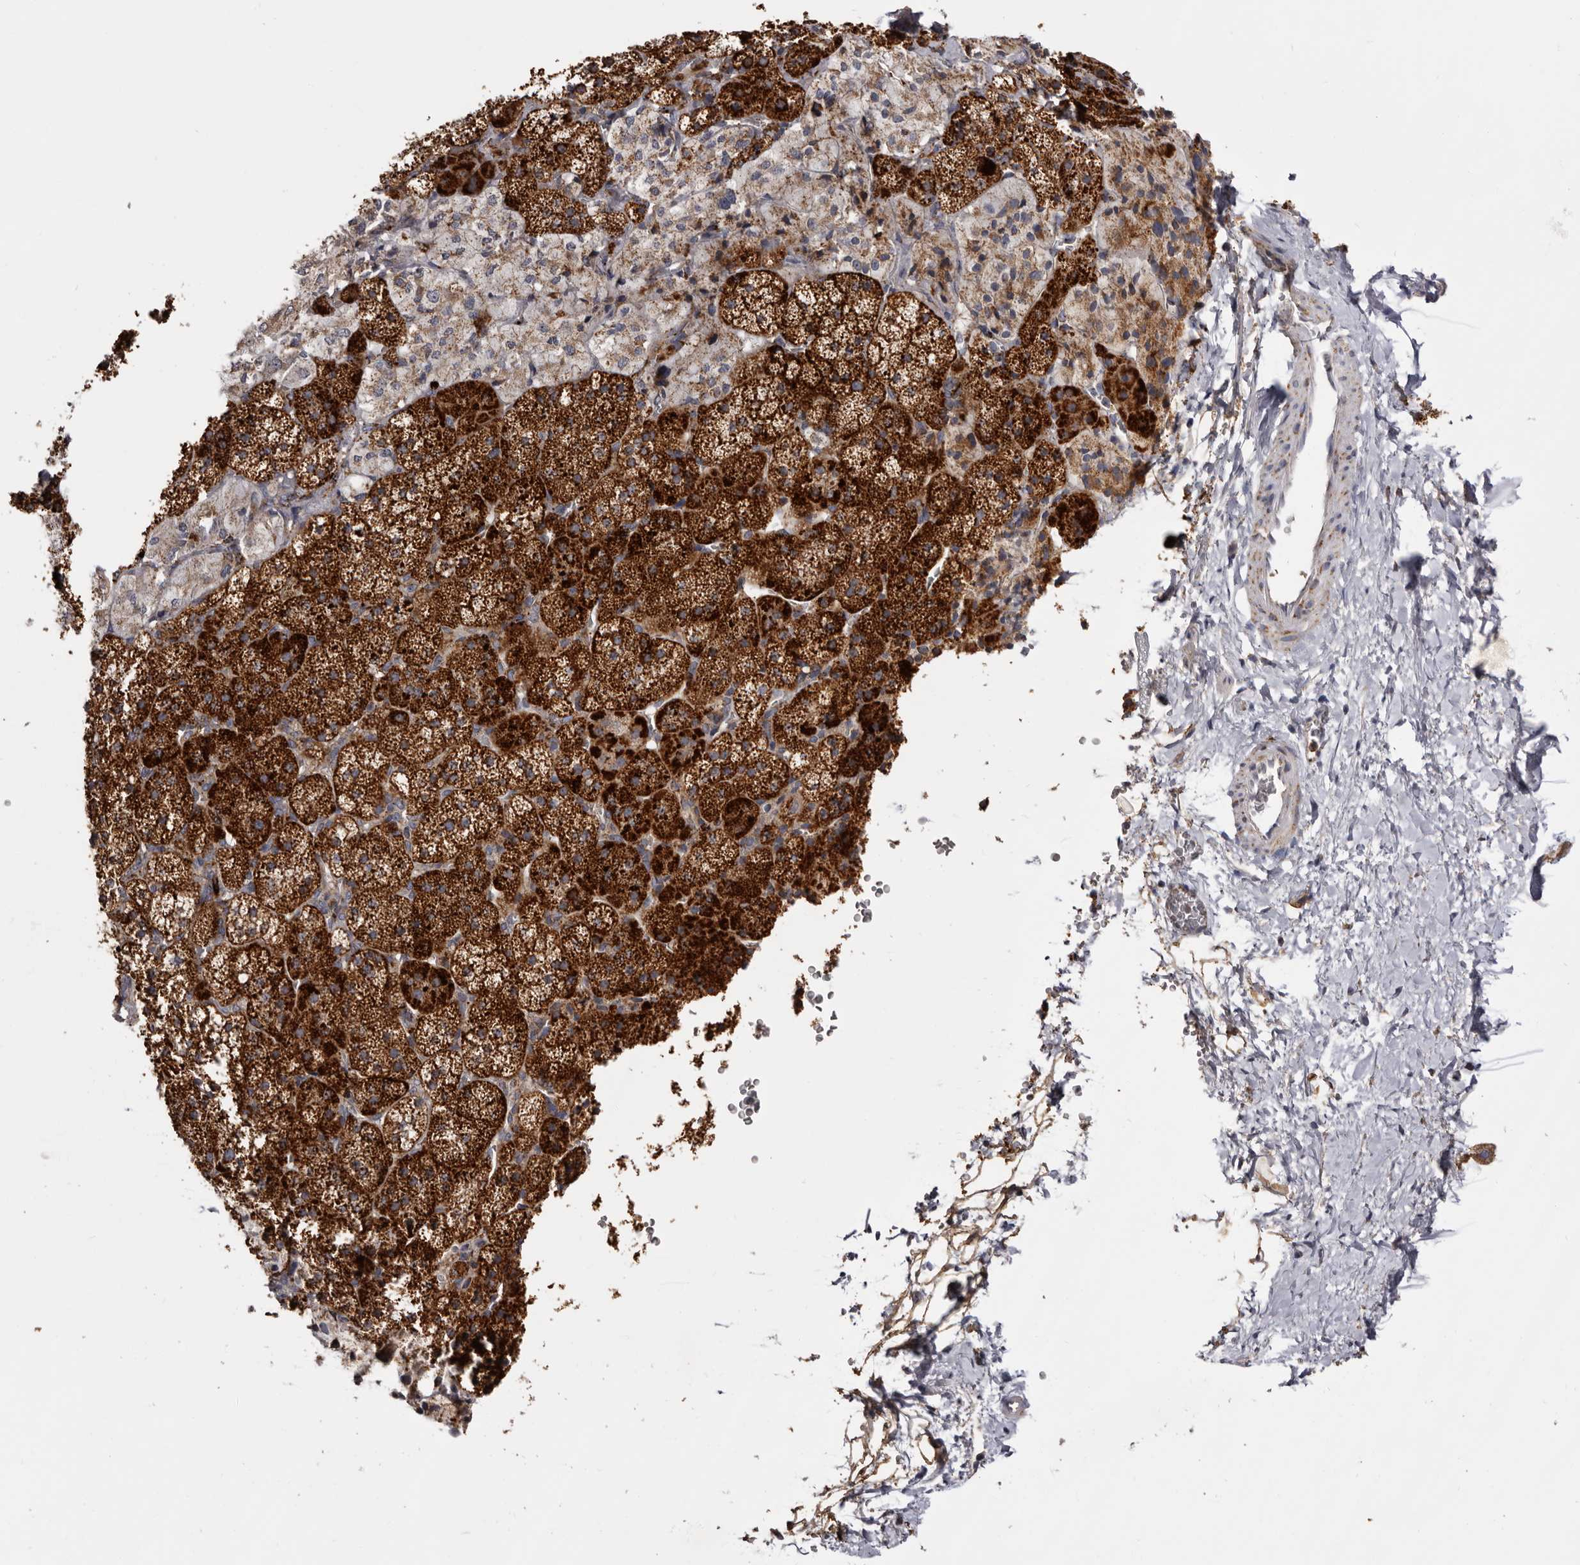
{"staining": {"intensity": "strong", "quantity": ">75%", "location": "cytoplasmic/membranous"}, "tissue": "adrenal gland", "cell_type": "Glandular cells", "image_type": "normal", "snomed": [{"axis": "morphology", "description": "Normal tissue, NOS"}, {"axis": "topography", "description": "Adrenal gland"}], "caption": "Adrenal gland stained for a protein (brown) demonstrates strong cytoplasmic/membranous positive staining in about >75% of glandular cells.", "gene": "MECR", "patient": {"sex": "female", "age": 44}}